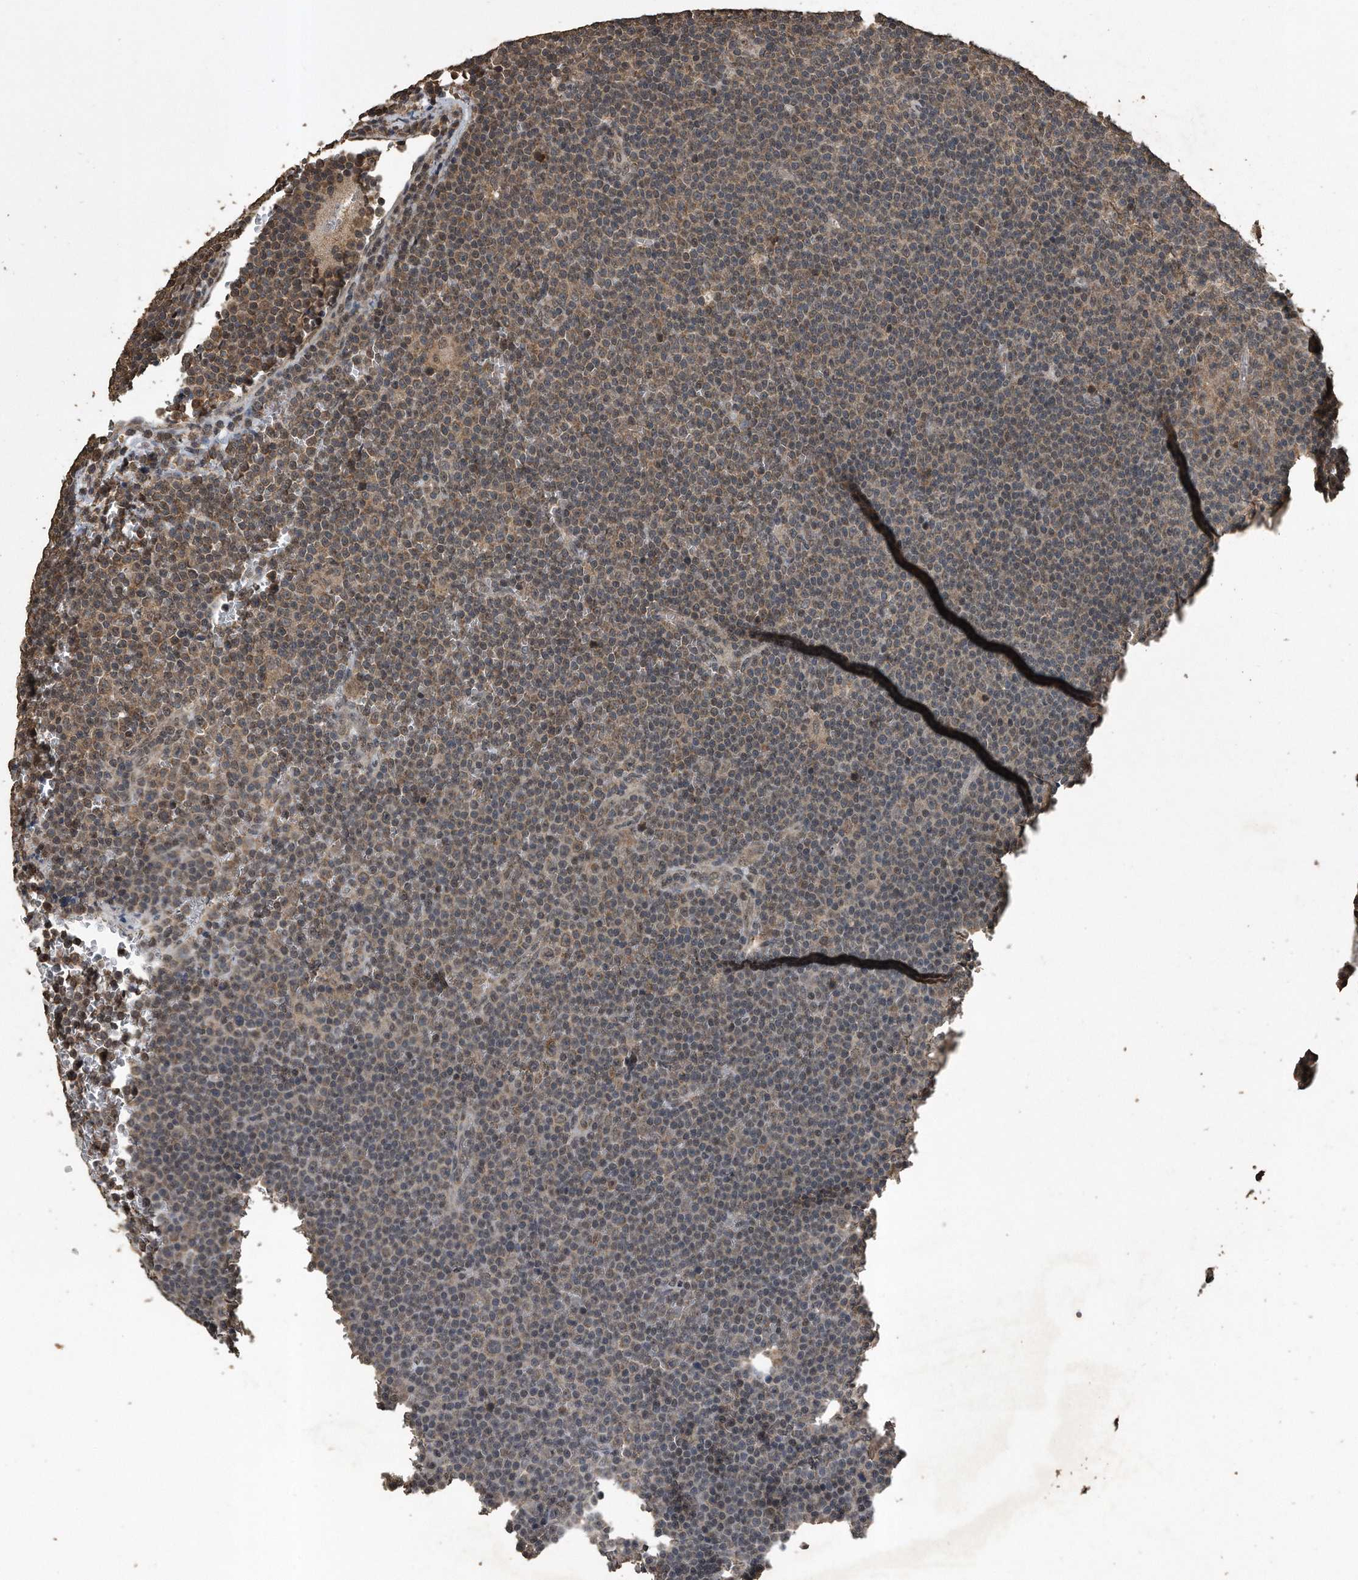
{"staining": {"intensity": "weak", "quantity": "25%-75%", "location": "cytoplasmic/membranous"}, "tissue": "lymphoma", "cell_type": "Tumor cells", "image_type": "cancer", "snomed": [{"axis": "morphology", "description": "Malignant lymphoma, non-Hodgkin's type, Low grade"}, {"axis": "topography", "description": "Lymph node"}], "caption": "Weak cytoplasmic/membranous expression is present in about 25%-75% of tumor cells in lymphoma. Using DAB (3,3'-diaminobenzidine) (brown) and hematoxylin (blue) stains, captured at high magnification using brightfield microscopy.", "gene": "CRYZL1", "patient": {"sex": "female", "age": 67}}